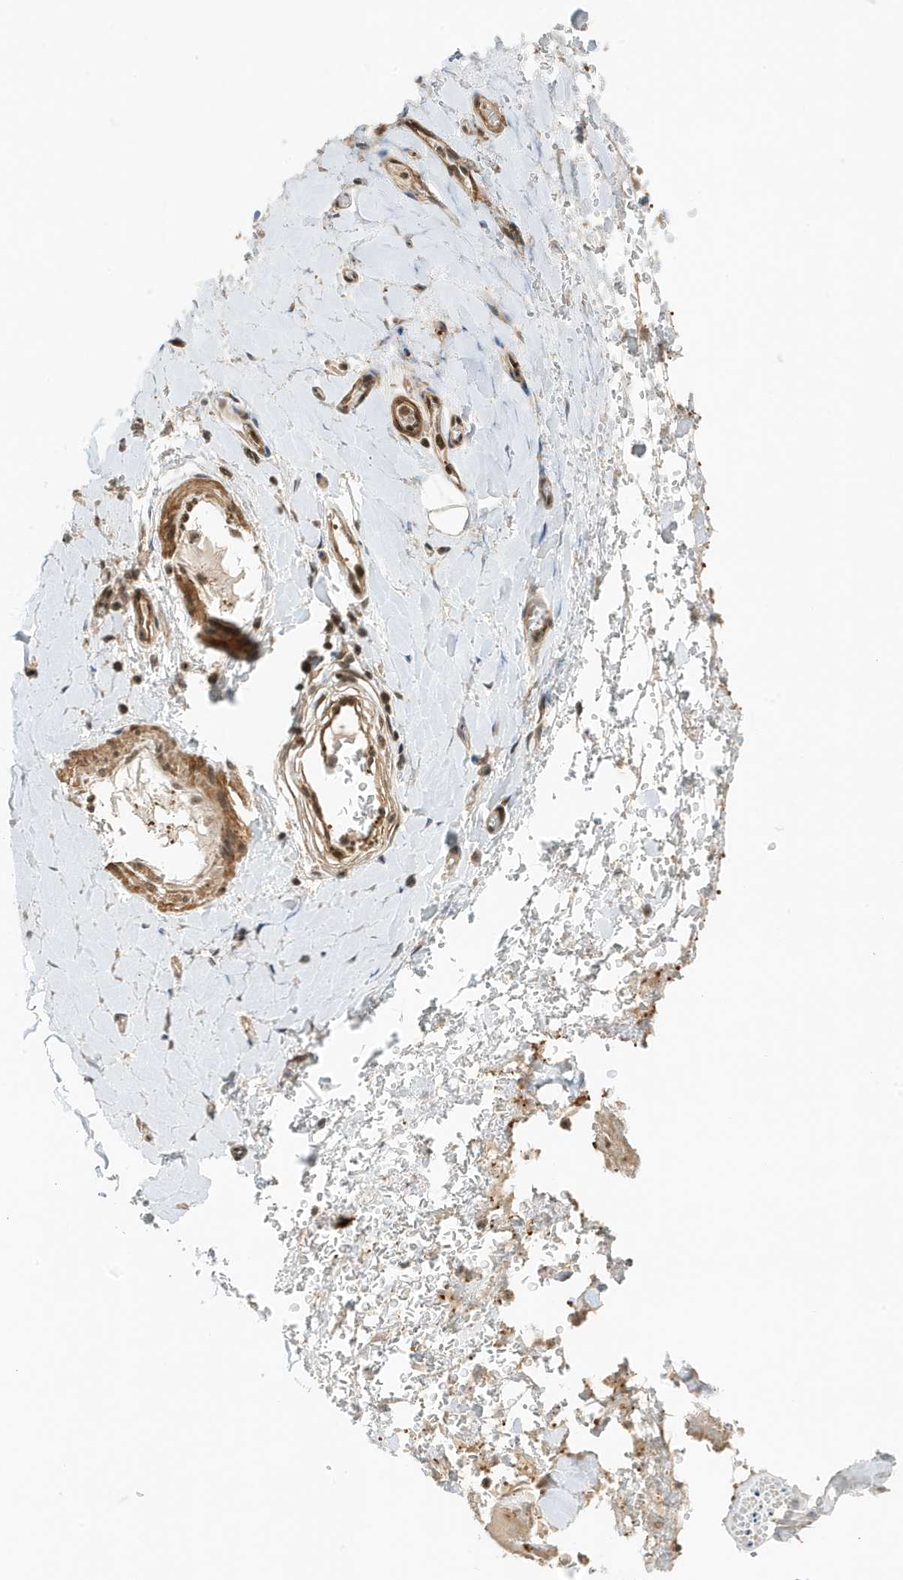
{"staining": {"intensity": "moderate", "quantity": ">75%", "location": "cytoplasmic/membranous,nuclear"}, "tissue": "adipose tissue", "cell_type": "Adipocytes", "image_type": "normal", "snomed": [{"axis": "morphology", "description": "Normal tissue, NOS"}, {"axis": "morphology", "description": "Adenocarcinoma, NOS"}, {"axis": "topography", "description": "Stomach, upper"}, {"axis": "topography", "description": "Peripheral nerve tissue"}], "caption": "Adipocytes reveal moderate cytoplasmic/membranous,nuclear staining in approximately >75% of cells in normal adipose tissue.", "gene": "MAST3", "patient": {"sex": "male", "age": 62}}